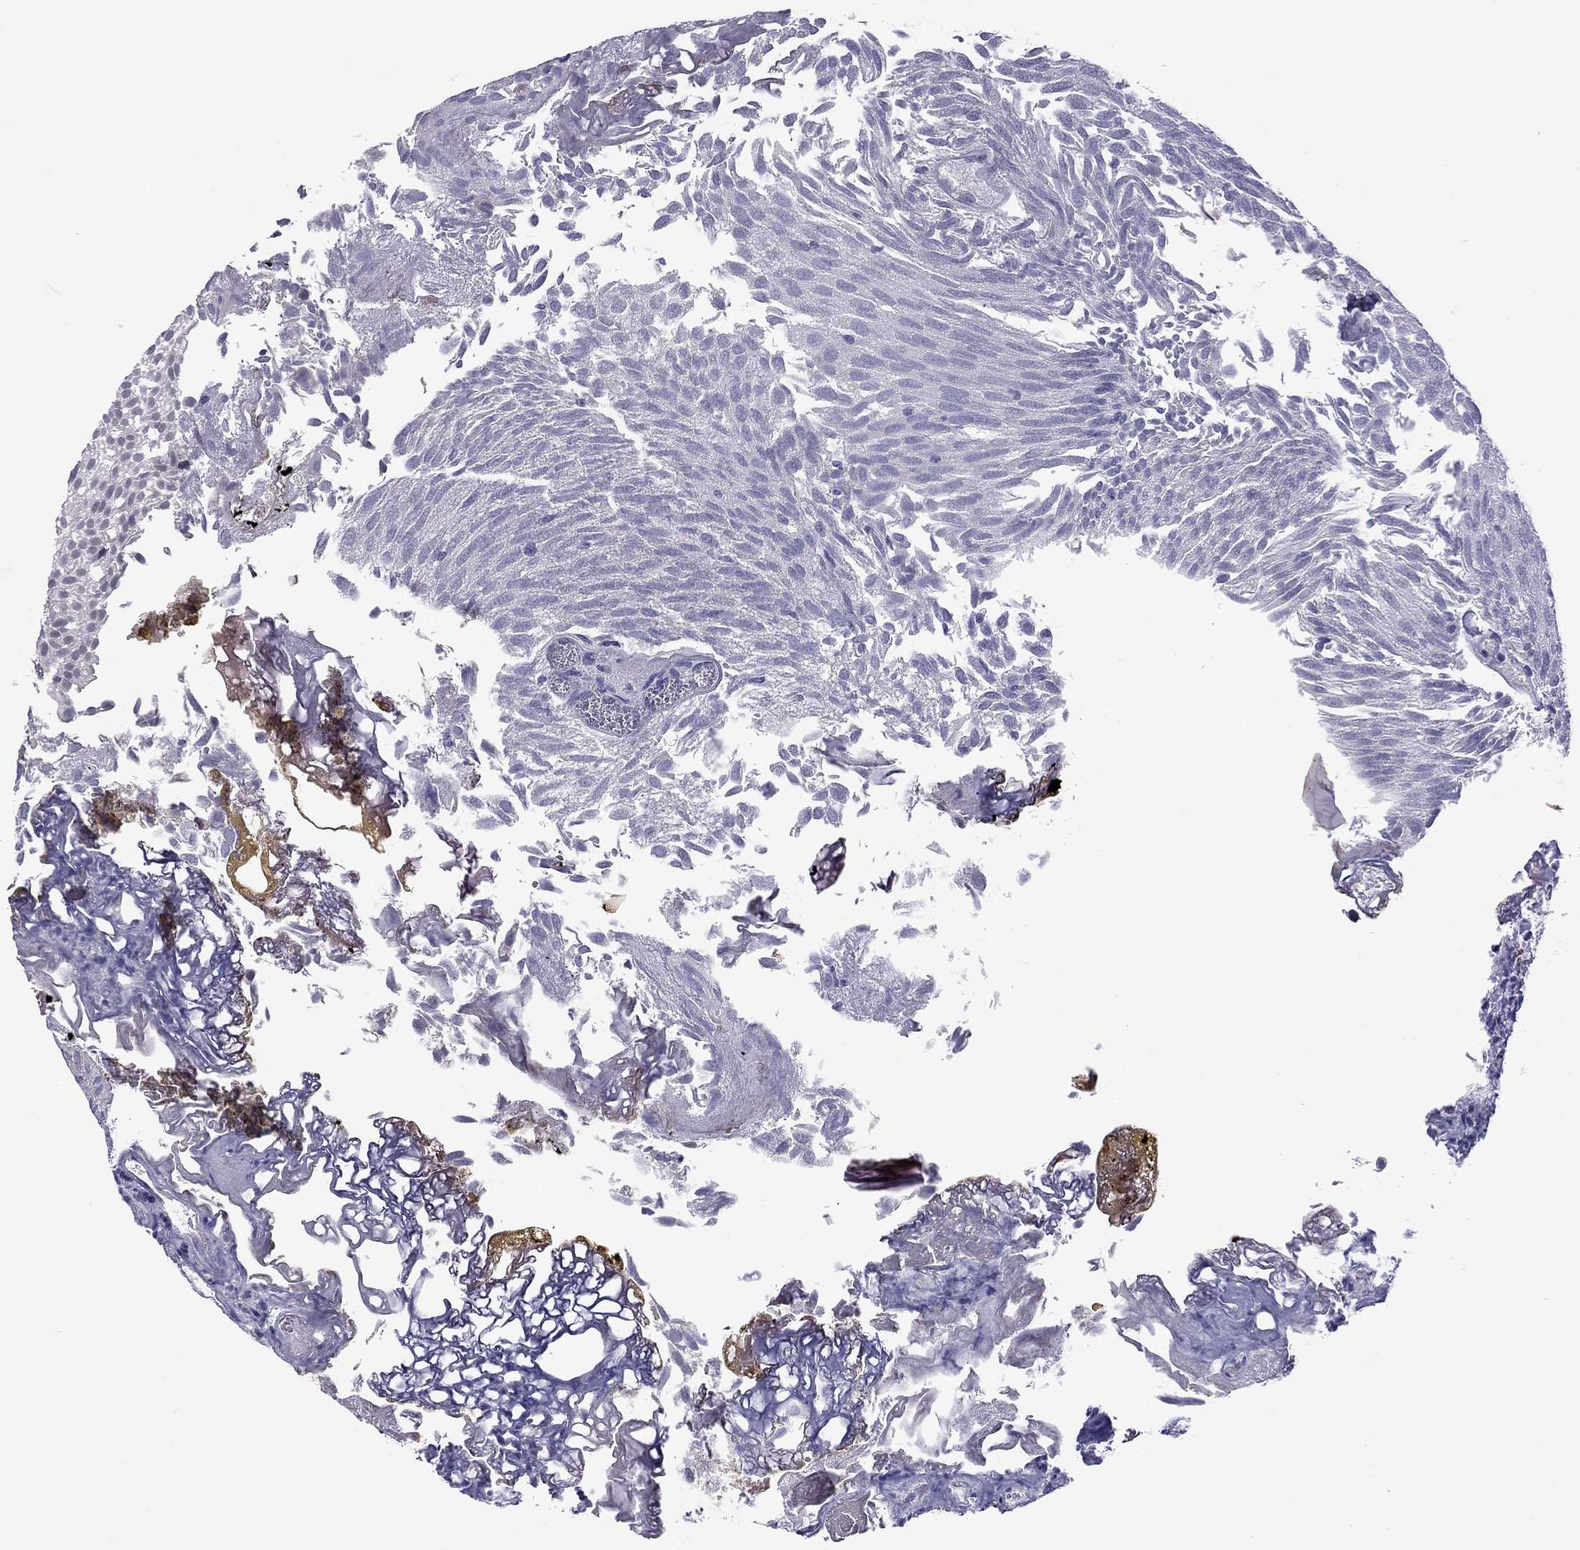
{"staining": {"intensity": "negative", "quantity": "none", "location": "none"}, "tissue": "urothelial cancer", "cell_type": "Tumor cells", "image_type": "cancer", "snomed": [{"axis": "morphology", "description": "Urothelial carcinoma, Low grade"}, {"axis": "topography", "description": "Urinary bladder"}], "caption": "High magnification brightfield microscopy of urothelial cancer stained with DAB (brown) and counterstained with hematoxylin (blue): tumor cells show no significant staining.", "gene": "PPP1R3A", "patient": {"sex": "male", "age": 52}}